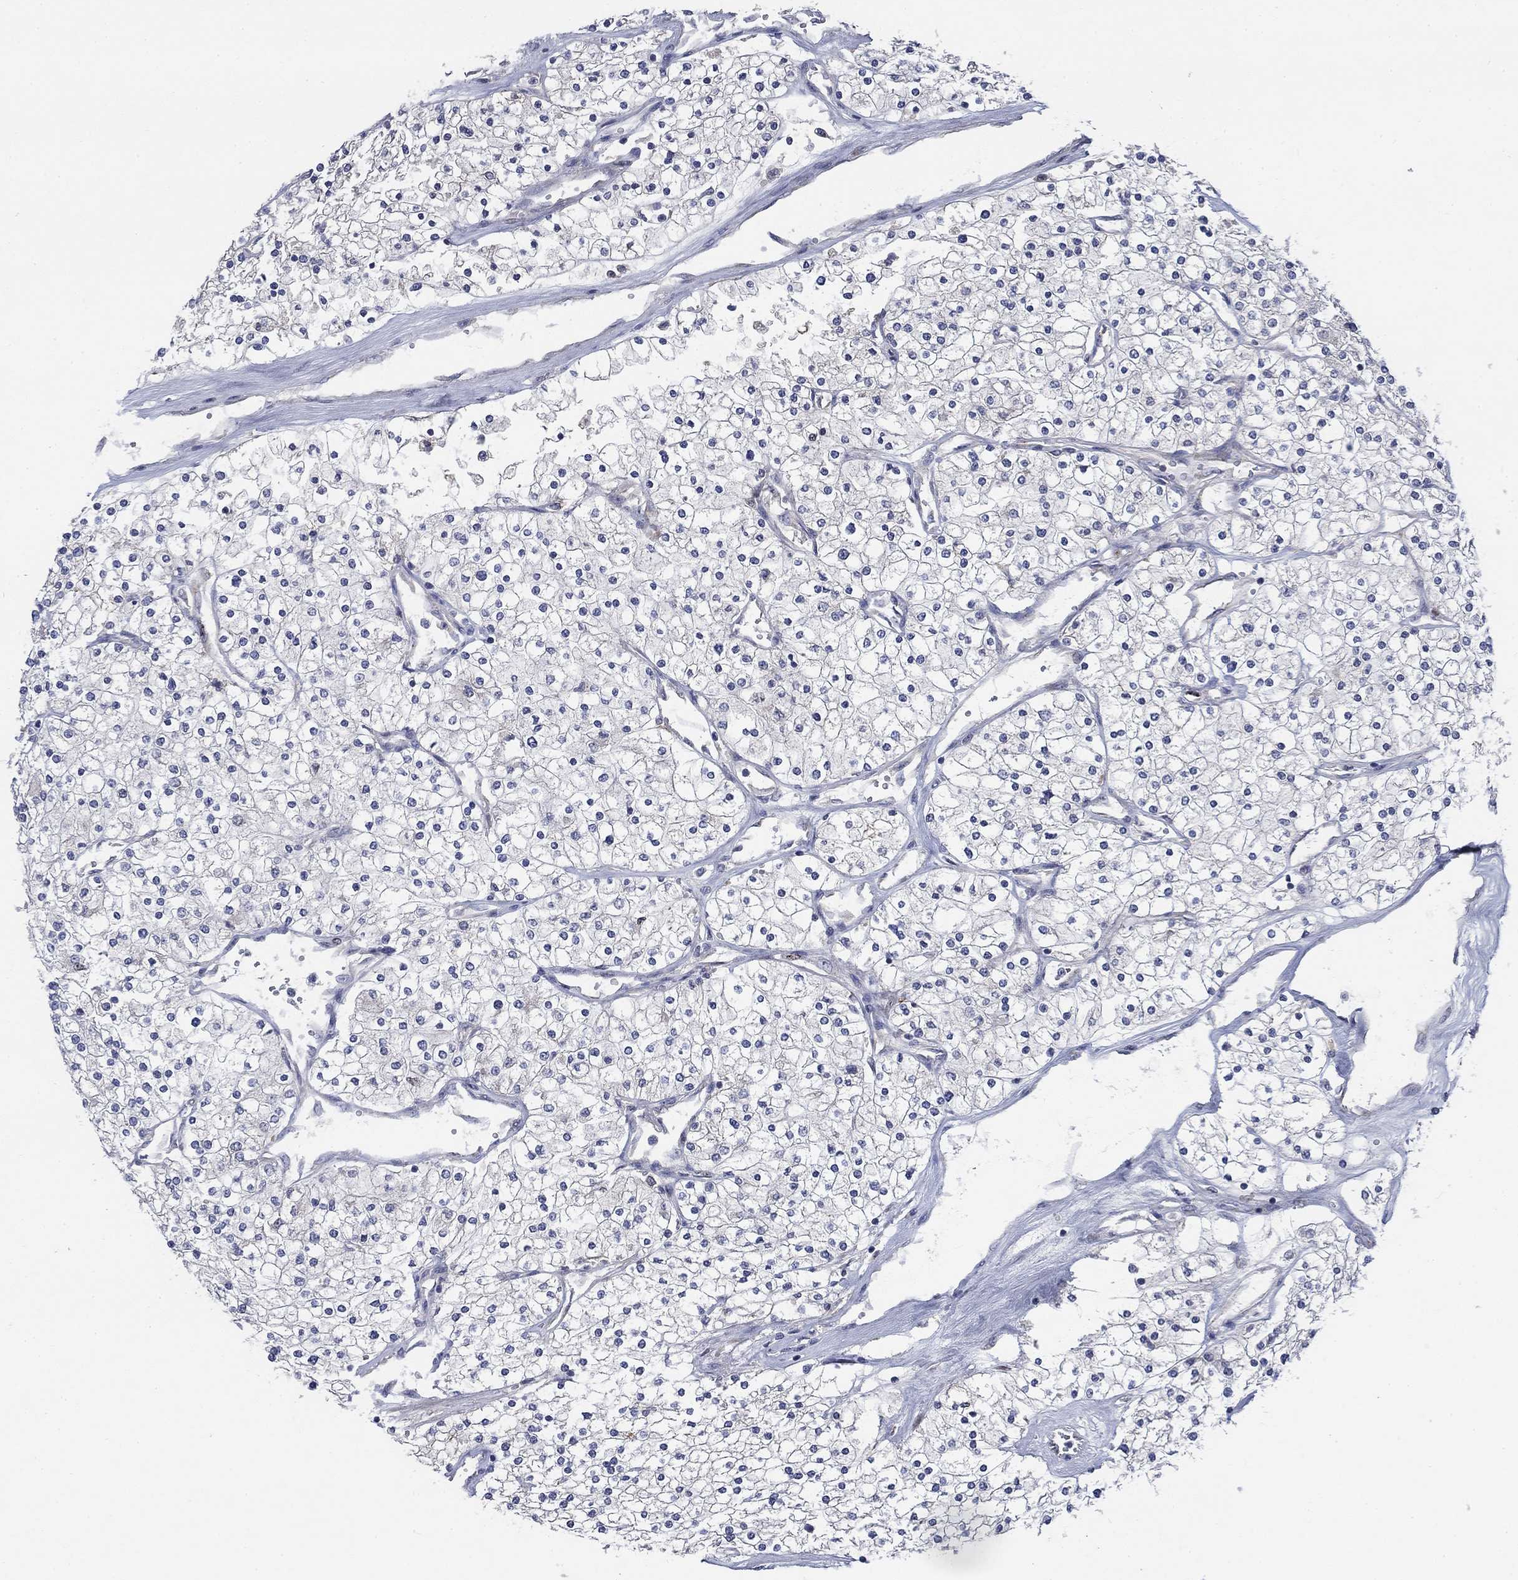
{"staining": {"intensity": "negative", "quantity": "none", "location": "none"}, "tissue": "renal cancer", "cell_type": "Tumor cells", "image_type": "cancer", "snomed": [{"axis": "morphology", "description": "Adenocarcinoma, NOS"}, {"axis": "topography", "description": "Kidney"}], "caption": "DAB (3,3'-diaminobenzidine) immunohistochemical staining of renal cancer reveals no significant expression in tumor cells.", "gene": "MMP24", "patient": {"sex": "male", "age": 80}}